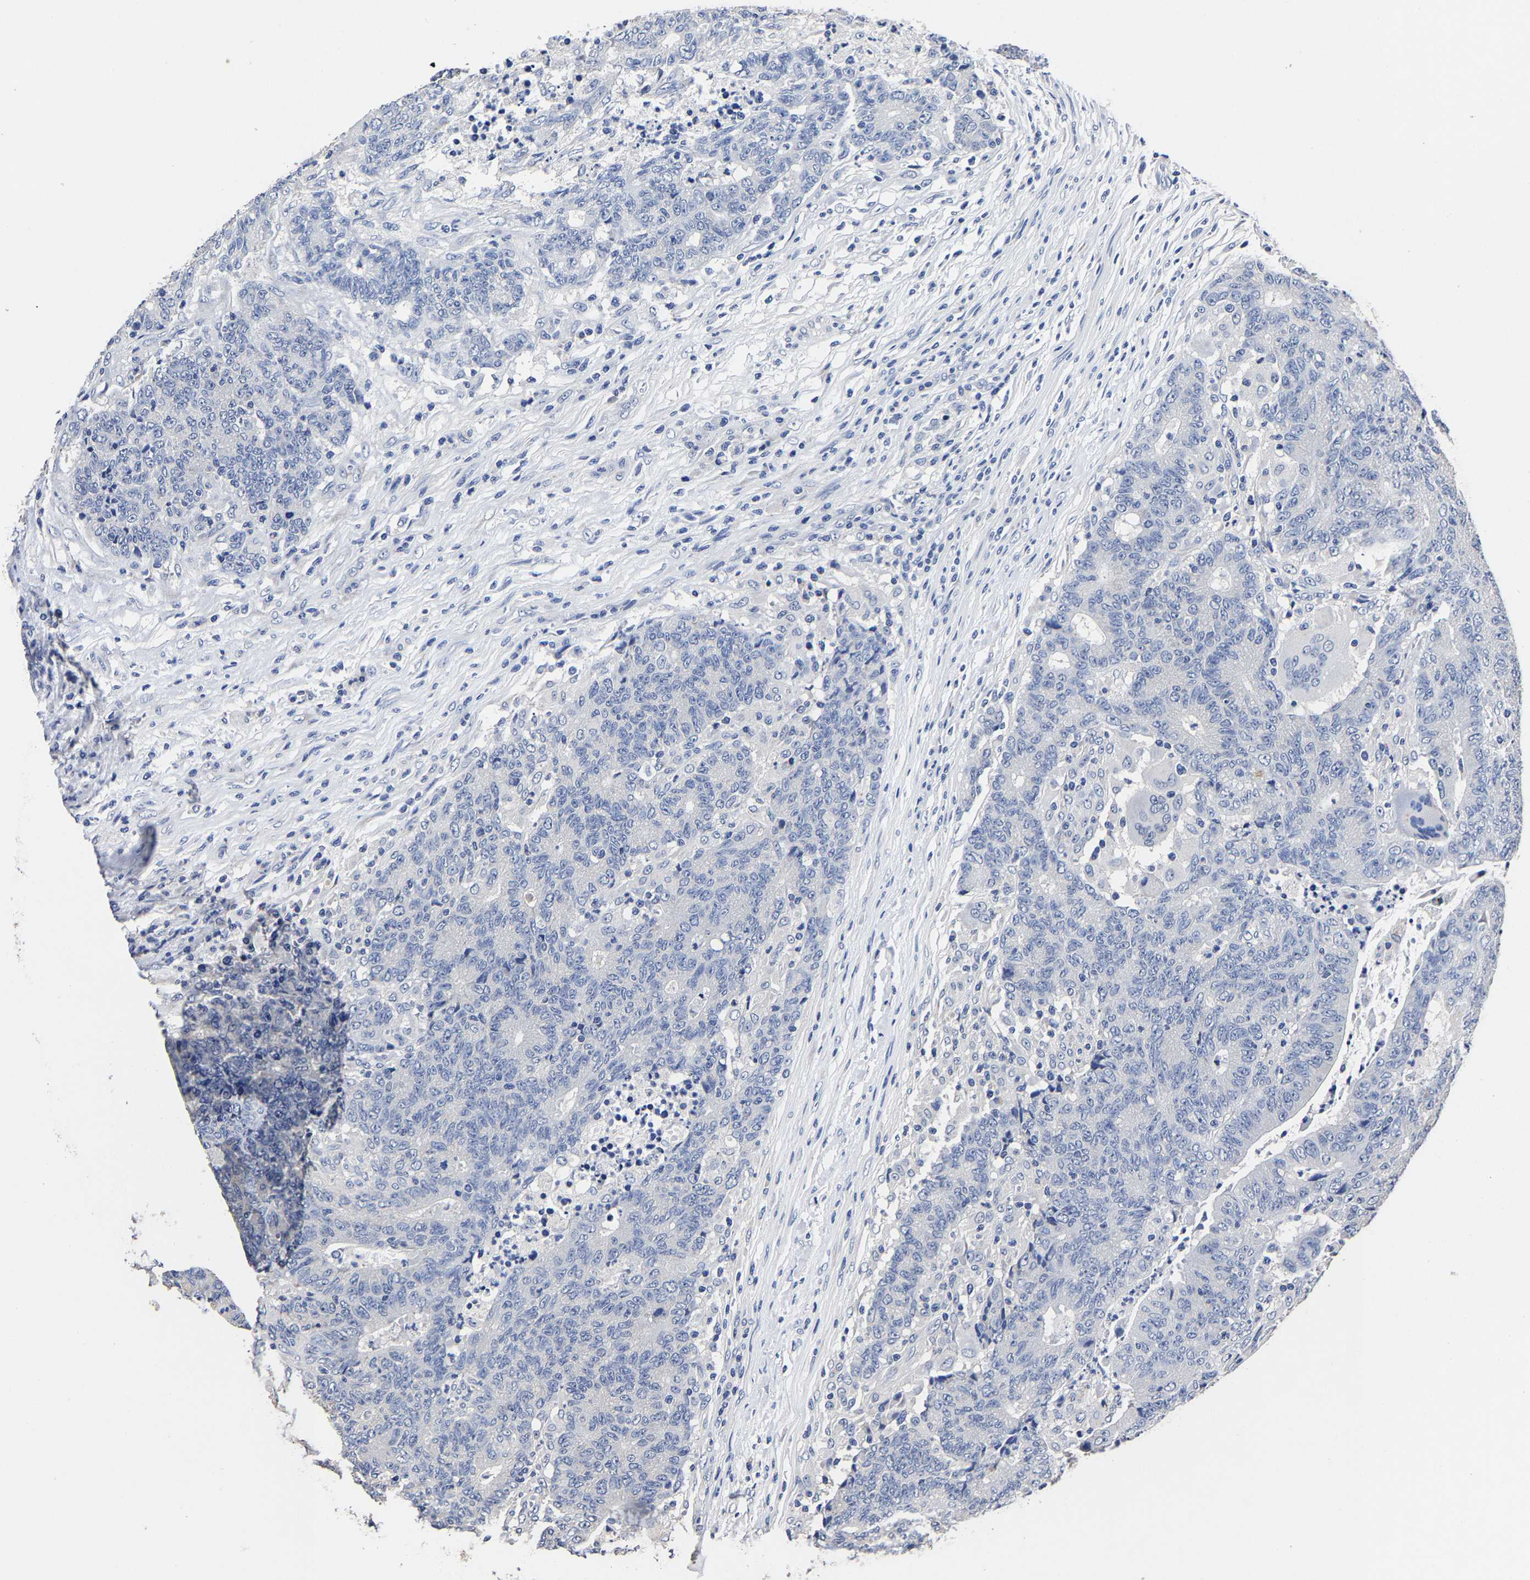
{"staining": {"intensity": "negative", "quantity": "none", "location": "none"}, "tissue": "colorectal cancer", "cell_type": "Tumor cells", "image_type": "cancer", "snomed": [{"axis": "morphology", "description": "Normal tissue, NOS"}, {"axis": "morphology", "description": "Adenocarcinoma, NOS"}, {"axis": "topography", "description": "Colon"}], "caption": "This is an IHC histopathology image of human colorectal cancer. There is no positivity in tumor cells.", "gene": "AKAP4", "patient": {"sex": "female", "age": 75}}